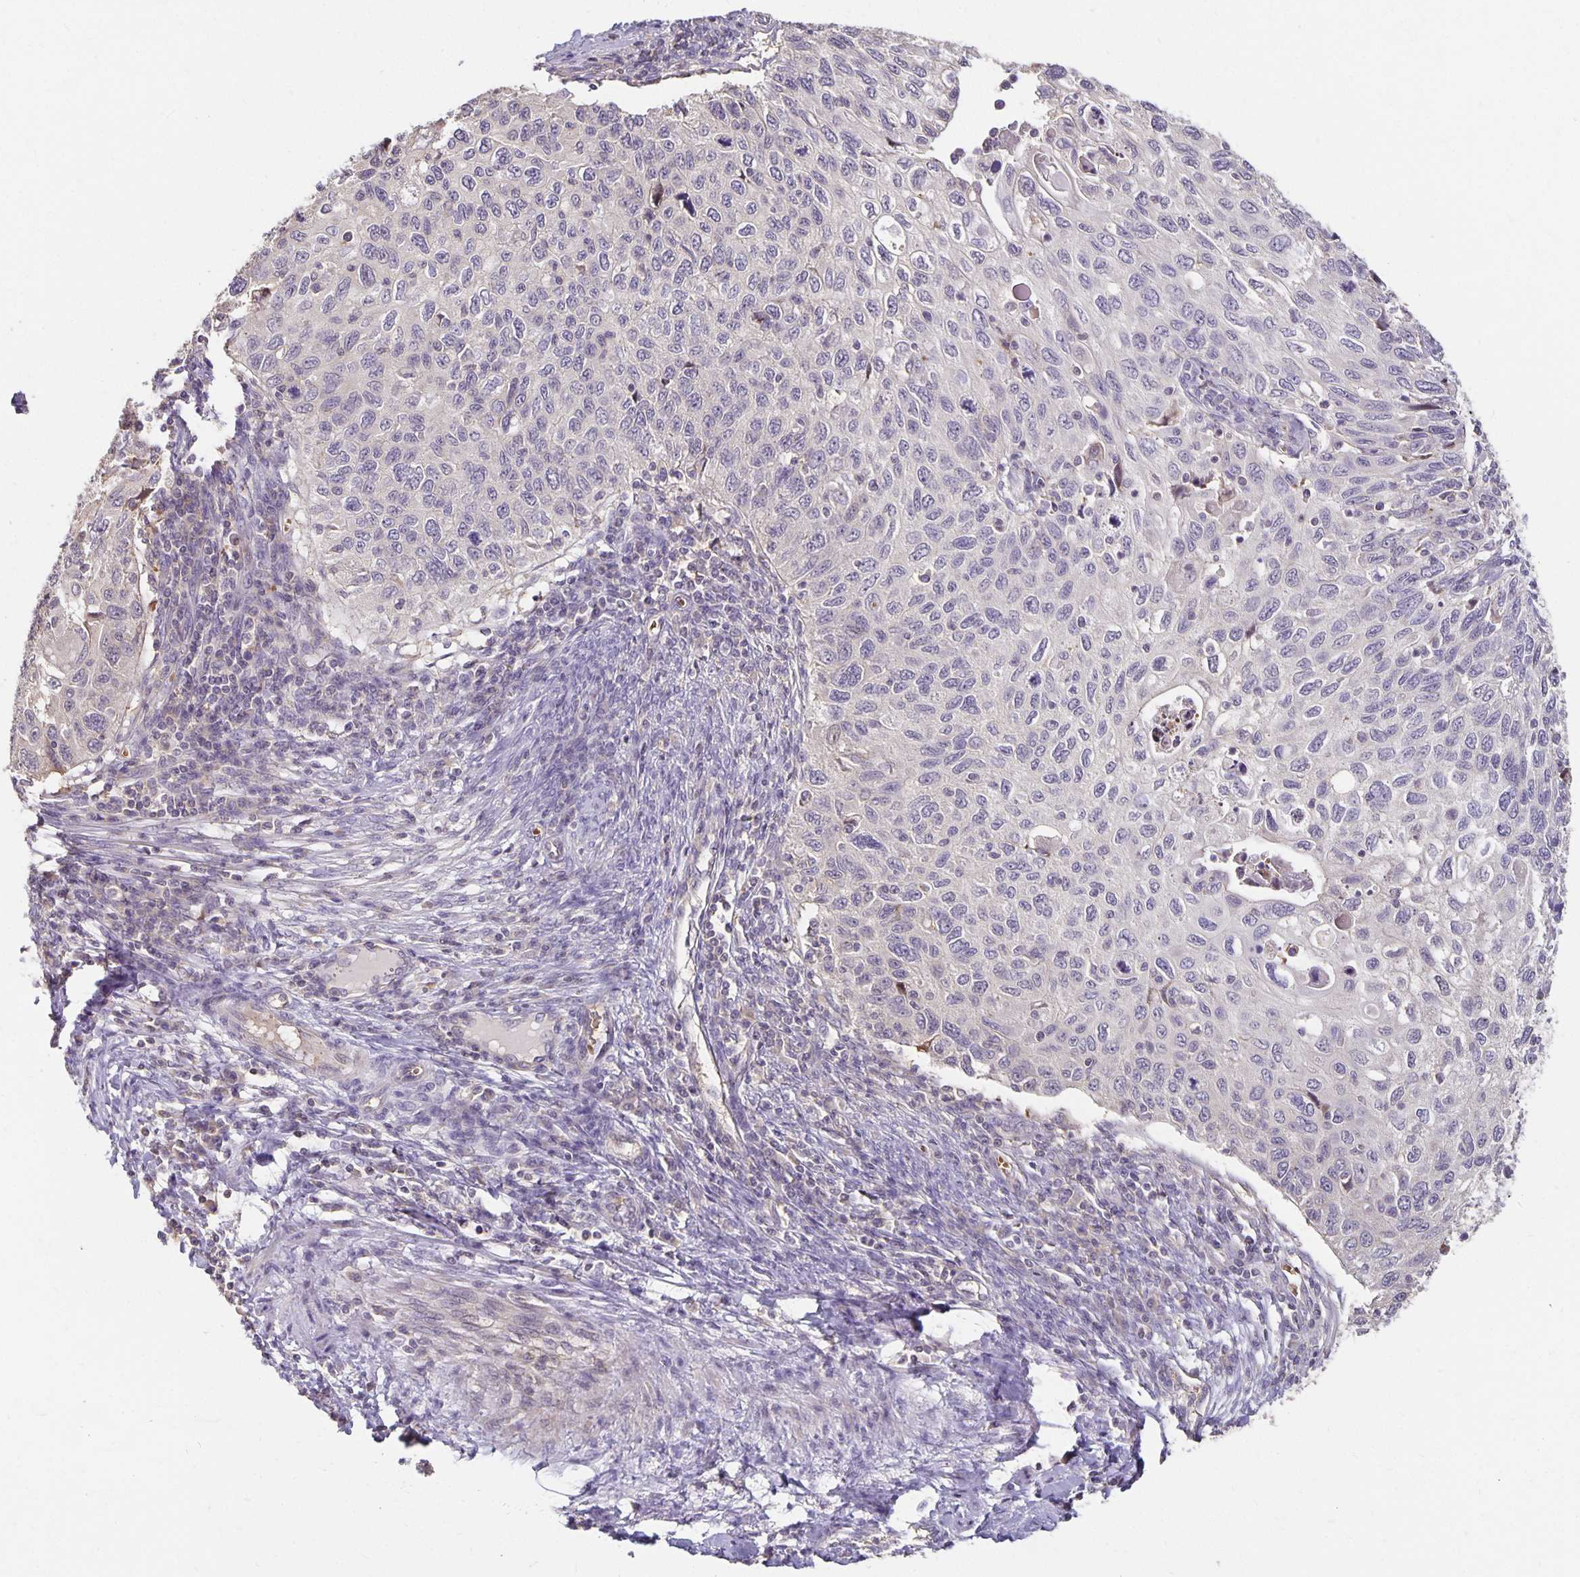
{"staining": {"intensity": "negative", "quantity": "none", "location": "none"}, "tissue": "cervical cancer", "cell_type": "Tumor cells", "image_type": "cancer", "snomed": [{"axis": "morphology", "description": "Squamous cell carcinoma, NOS"}, {"axis": "topography", "description": "Cervix"}], "caption": "Human cervical cancer (squamous cell carcinoma) stained for a protein using IHC shows no expression in tumor cells.", "gene": "CST6", "patient": {"sex": "female", "age": 70}}